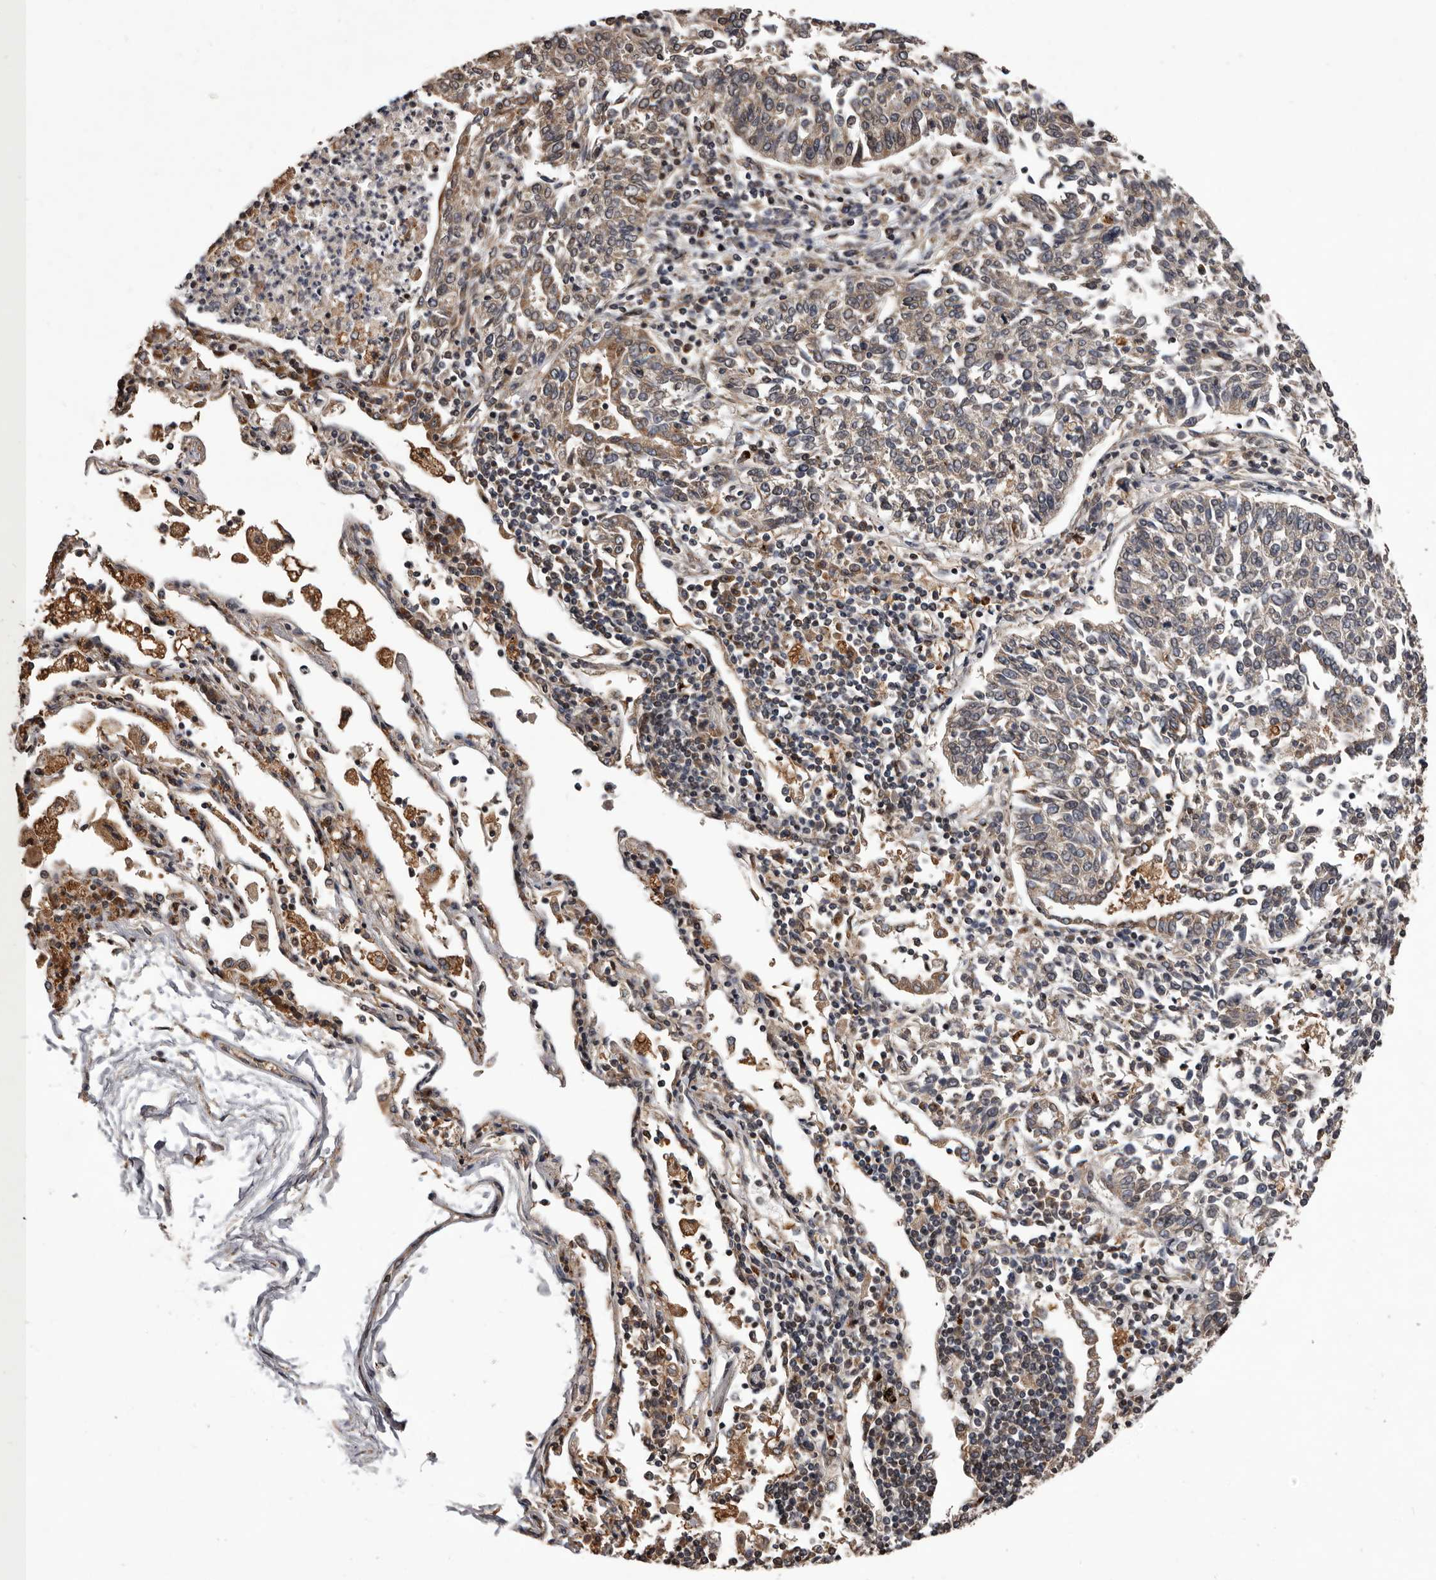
{"staining": {"intensity": "weak", "quantity": ">75%", "location": "cytoplasmic/membranous"}, "tissue": "lung cancer", "cell_type": "Tumor cells", "image_type": "cancer", "snomed": [{"axis": "morphology", "description": "Normal tissue, NOS"}, {"axis": "morphology", "description": "Squamous cell carcinoma, NOS"}, {"axis": "topography", "description": "Cartilage tissue"}, {"axis": "topography", "description": "Lung"}, {"axis": "topography", "description": "Peripheral nerve tissue"}], "caption": "About >75% of tumor cells in lung cancer (squamous cell carcinoma) show weak cytoplasmic/membranous protein positivity as visualized by brown immunohistochemical staining.", "gene": "GADD45B", "patient": {"sex": "female", "age": 49}}